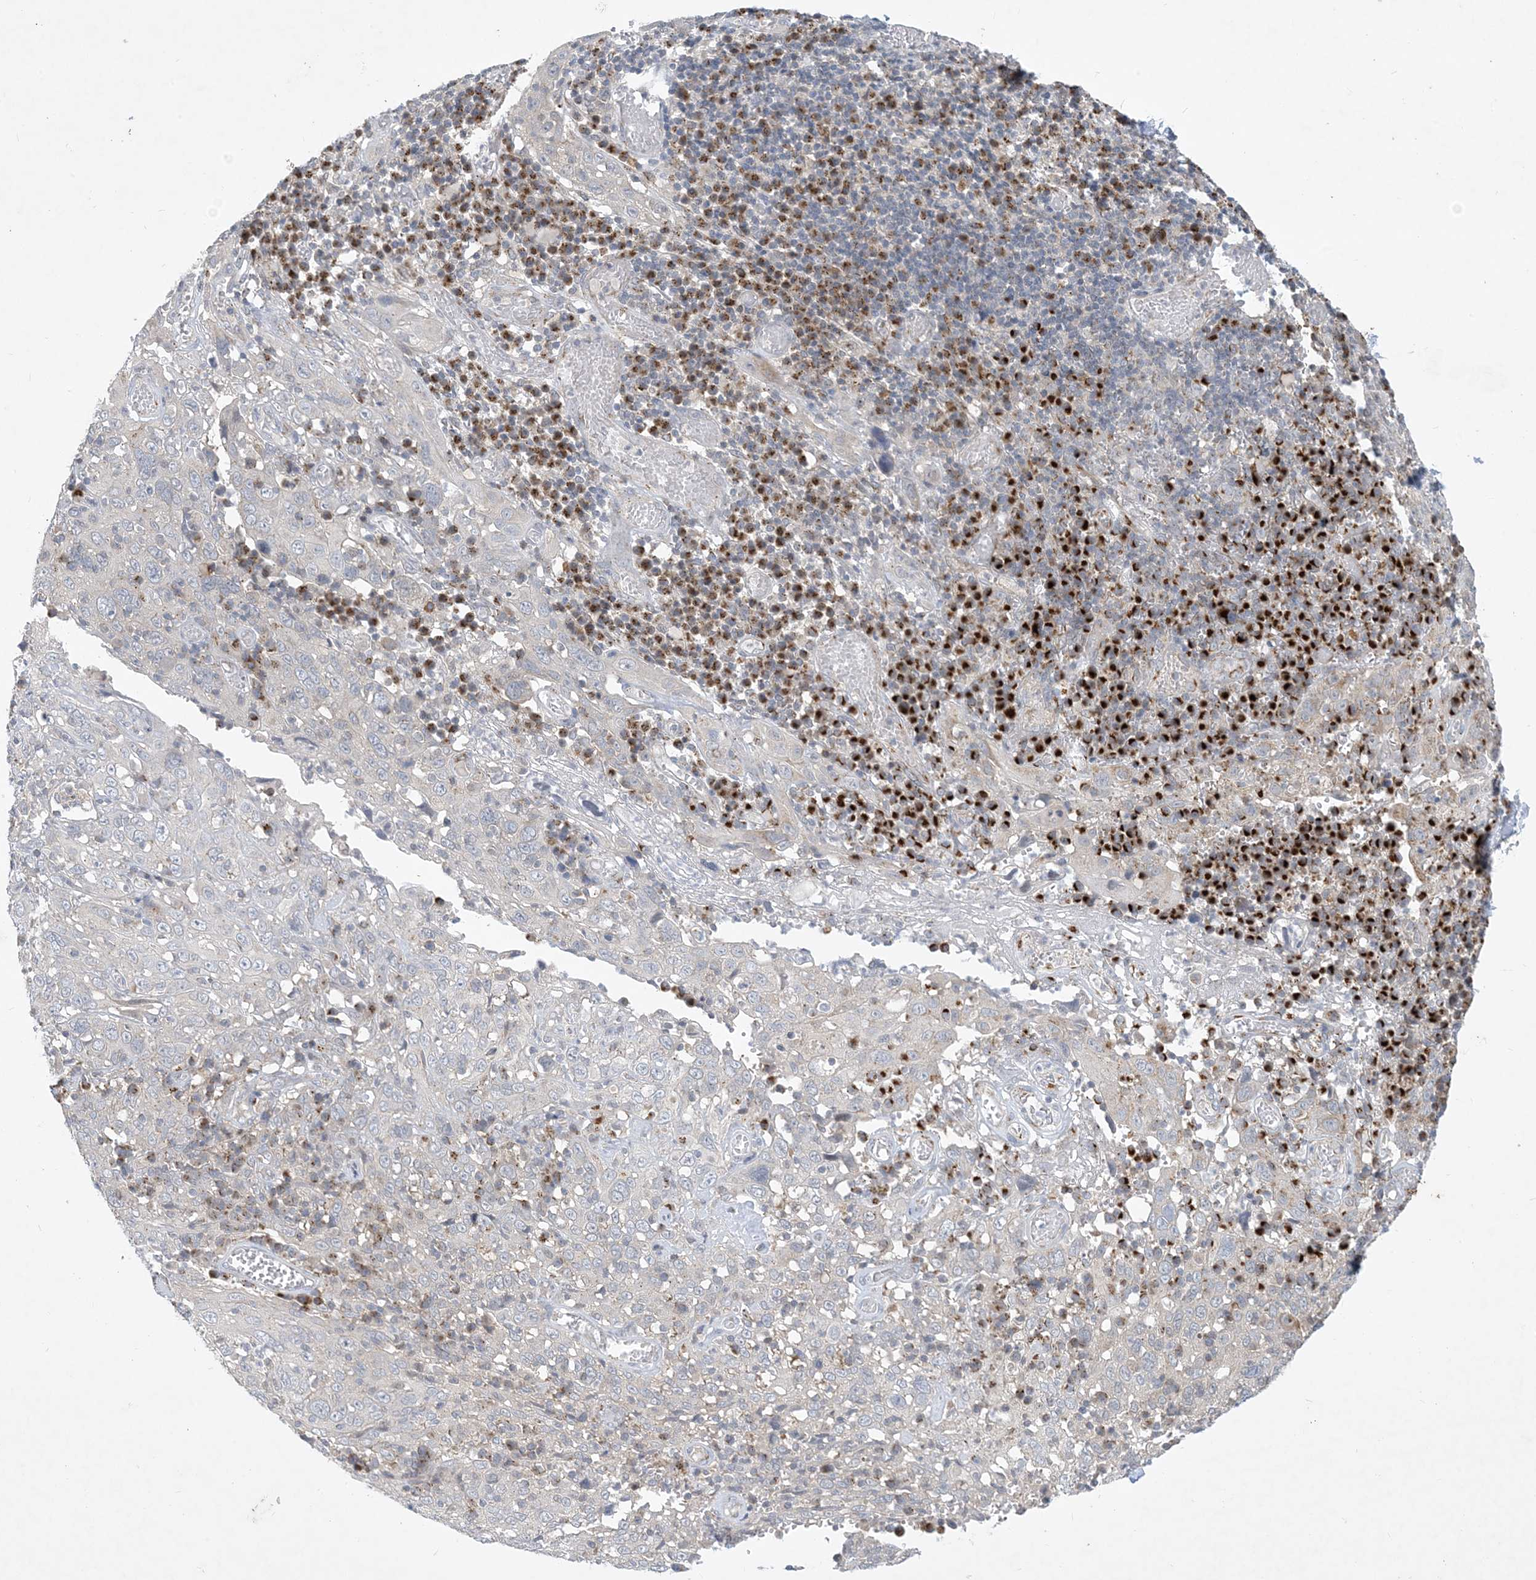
{"staining": {"intensity": "negative", "quantity": "none", "location": "none"}, "tissue": "cervical cancer", "cell_type": "Tumor cells", "image_type": "cancer", "snomed": [{"axis": "morphology", "description": "Squamous cell carcinoma, NOS"}, {"axis": "topography", "description": "Cervix"}], "caption": "This micrograph is of cervical cancer stained with IHC to label a protein in brown with the nuclei are counter-stained blue. There is no staining in tumor cells.", "gene": "CCDC14", "patient": {"sex": "female", "age": 46}}